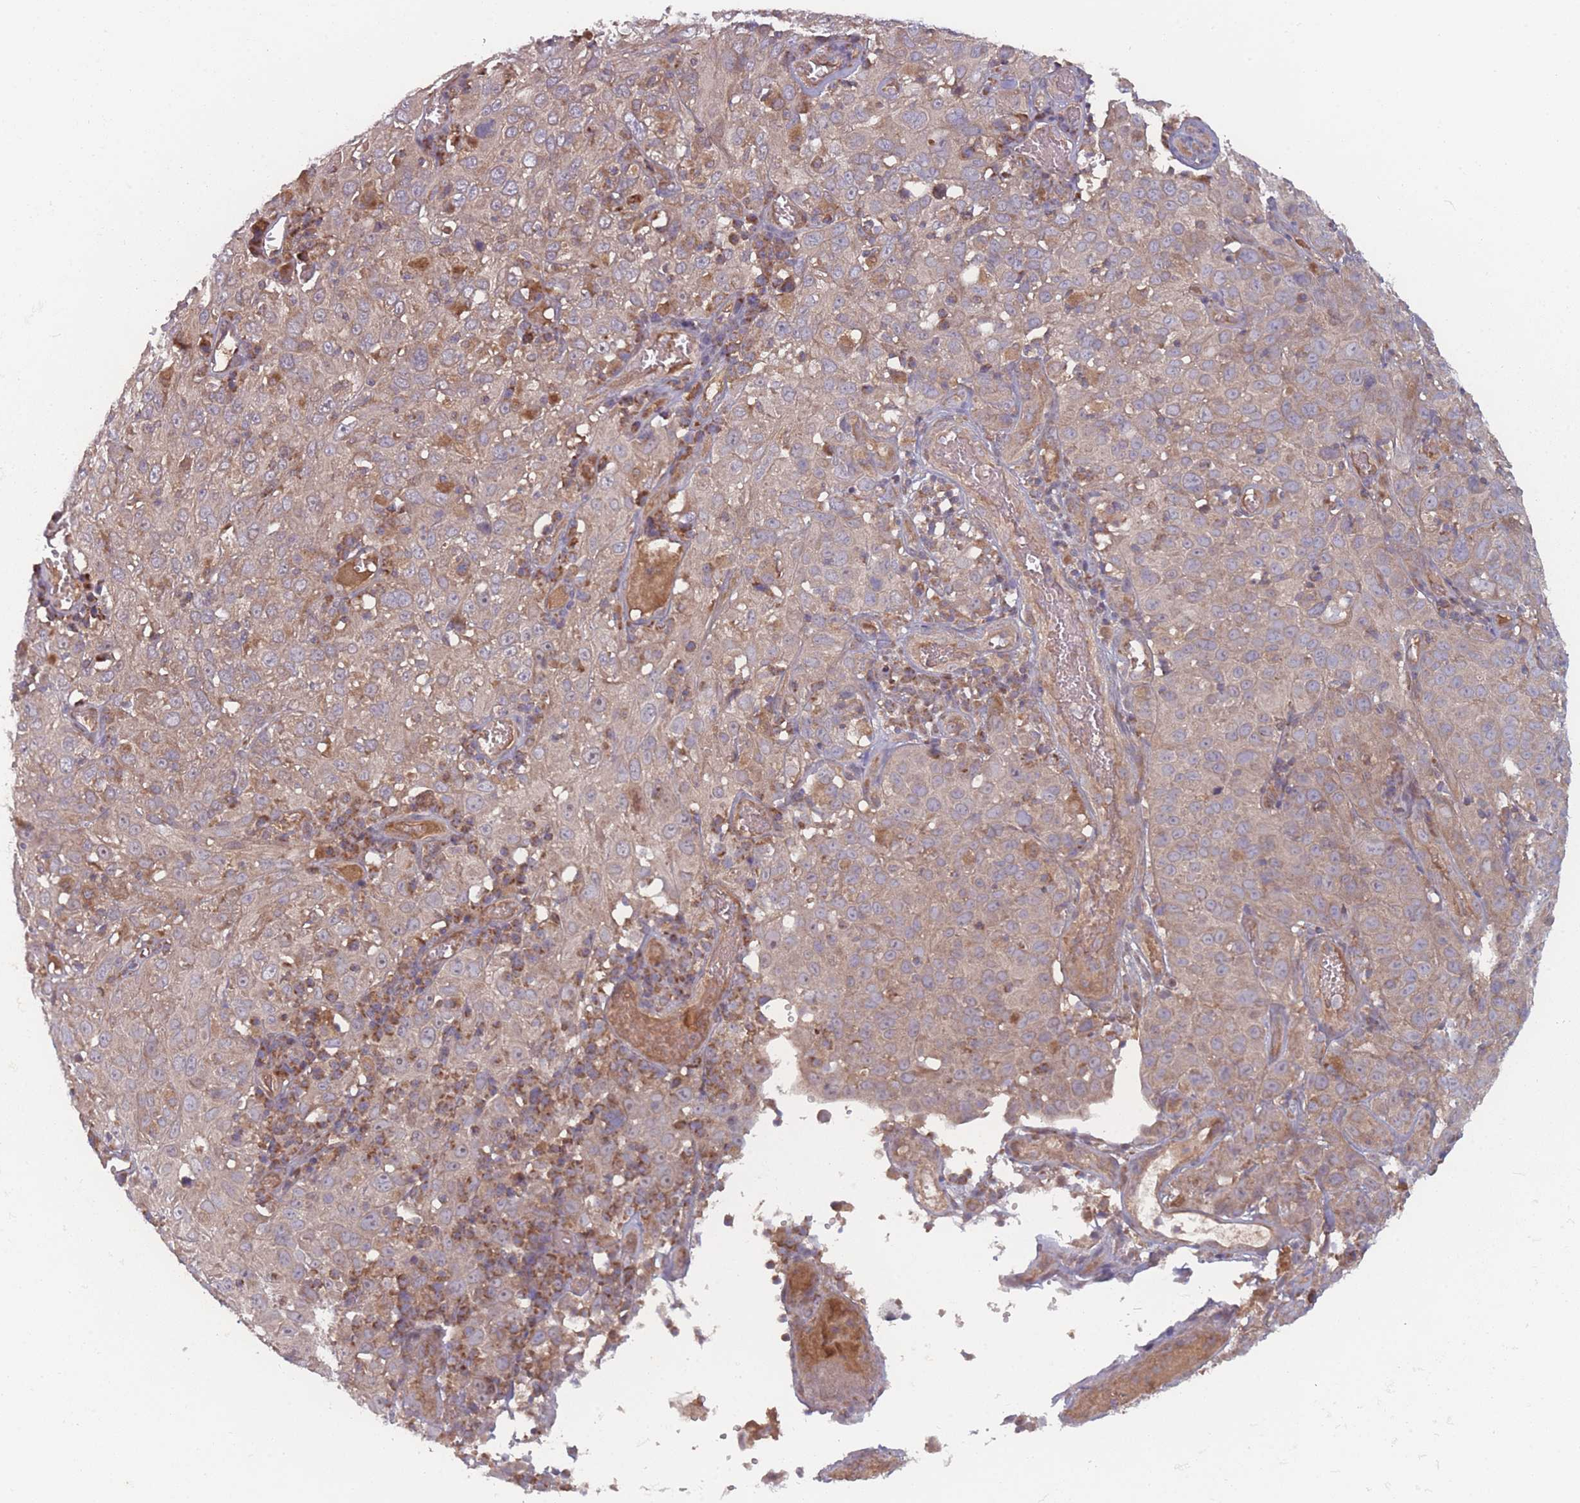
{"staining": {"intensity": "weak", "quantity": "<25%", "location": "cytoplasmic/membranous"}, "tissue": "cervical cancer", "cell_type": "Tumor cells", "image_type": "cancer", "snomed": [{"axis": "morphology", "description": "Squamous cell carcinoma, NOS"}, {"axis": "topography", "description": "Cervix"}], "caption": "High power microscopy photomicrograph of an immunohistochemistry histopathology image of cervical squamous cell carcinoma, revealing no significant positivity in tumor cells.", "gene": "ATP5MG", "patient": {"sex": "female", "age": 46}}